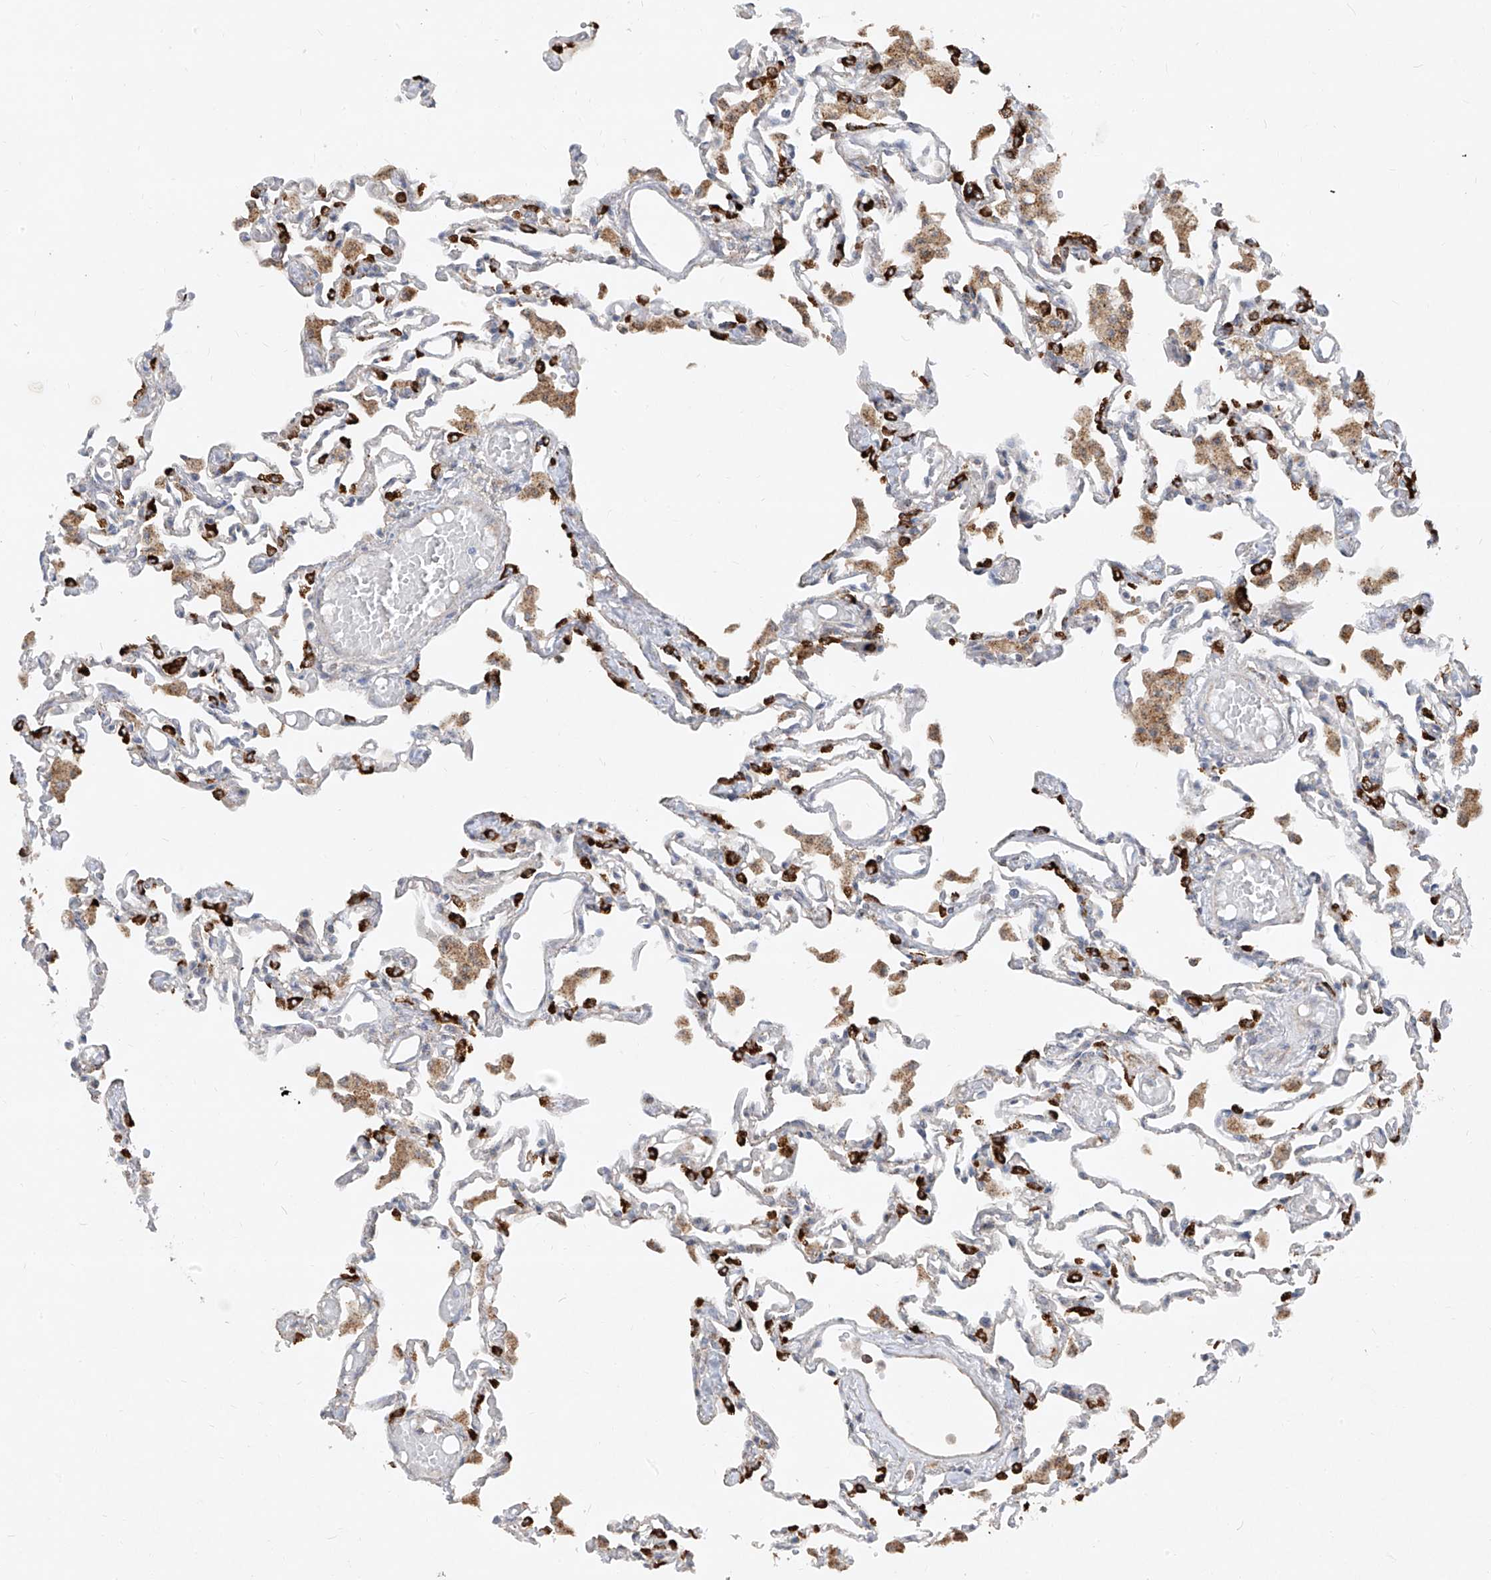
{"staining": {"intensity": "strong", "quantity": "25%-75%", "location": "cytoplasmic/membranous"}, "tissue": "lung", "cell_type": "Alveolar cells", "image_type": "normal", "snomed": [{"axis": "morphology", "description": "Normal tissue, NOS"}, {"axis": "topography", "description": "Bronchus"}, {"axis": "topography", "description": "Lung"}], "caption": "Protein analysis of unremarkable lung demonstrates strong cytoplasmic/membranous expression in about 25%-75% of alveolar cells. Nuclei are stained in blue.", "gene": "ABCD3", "patient": {"sex": "female", "age": 49}}